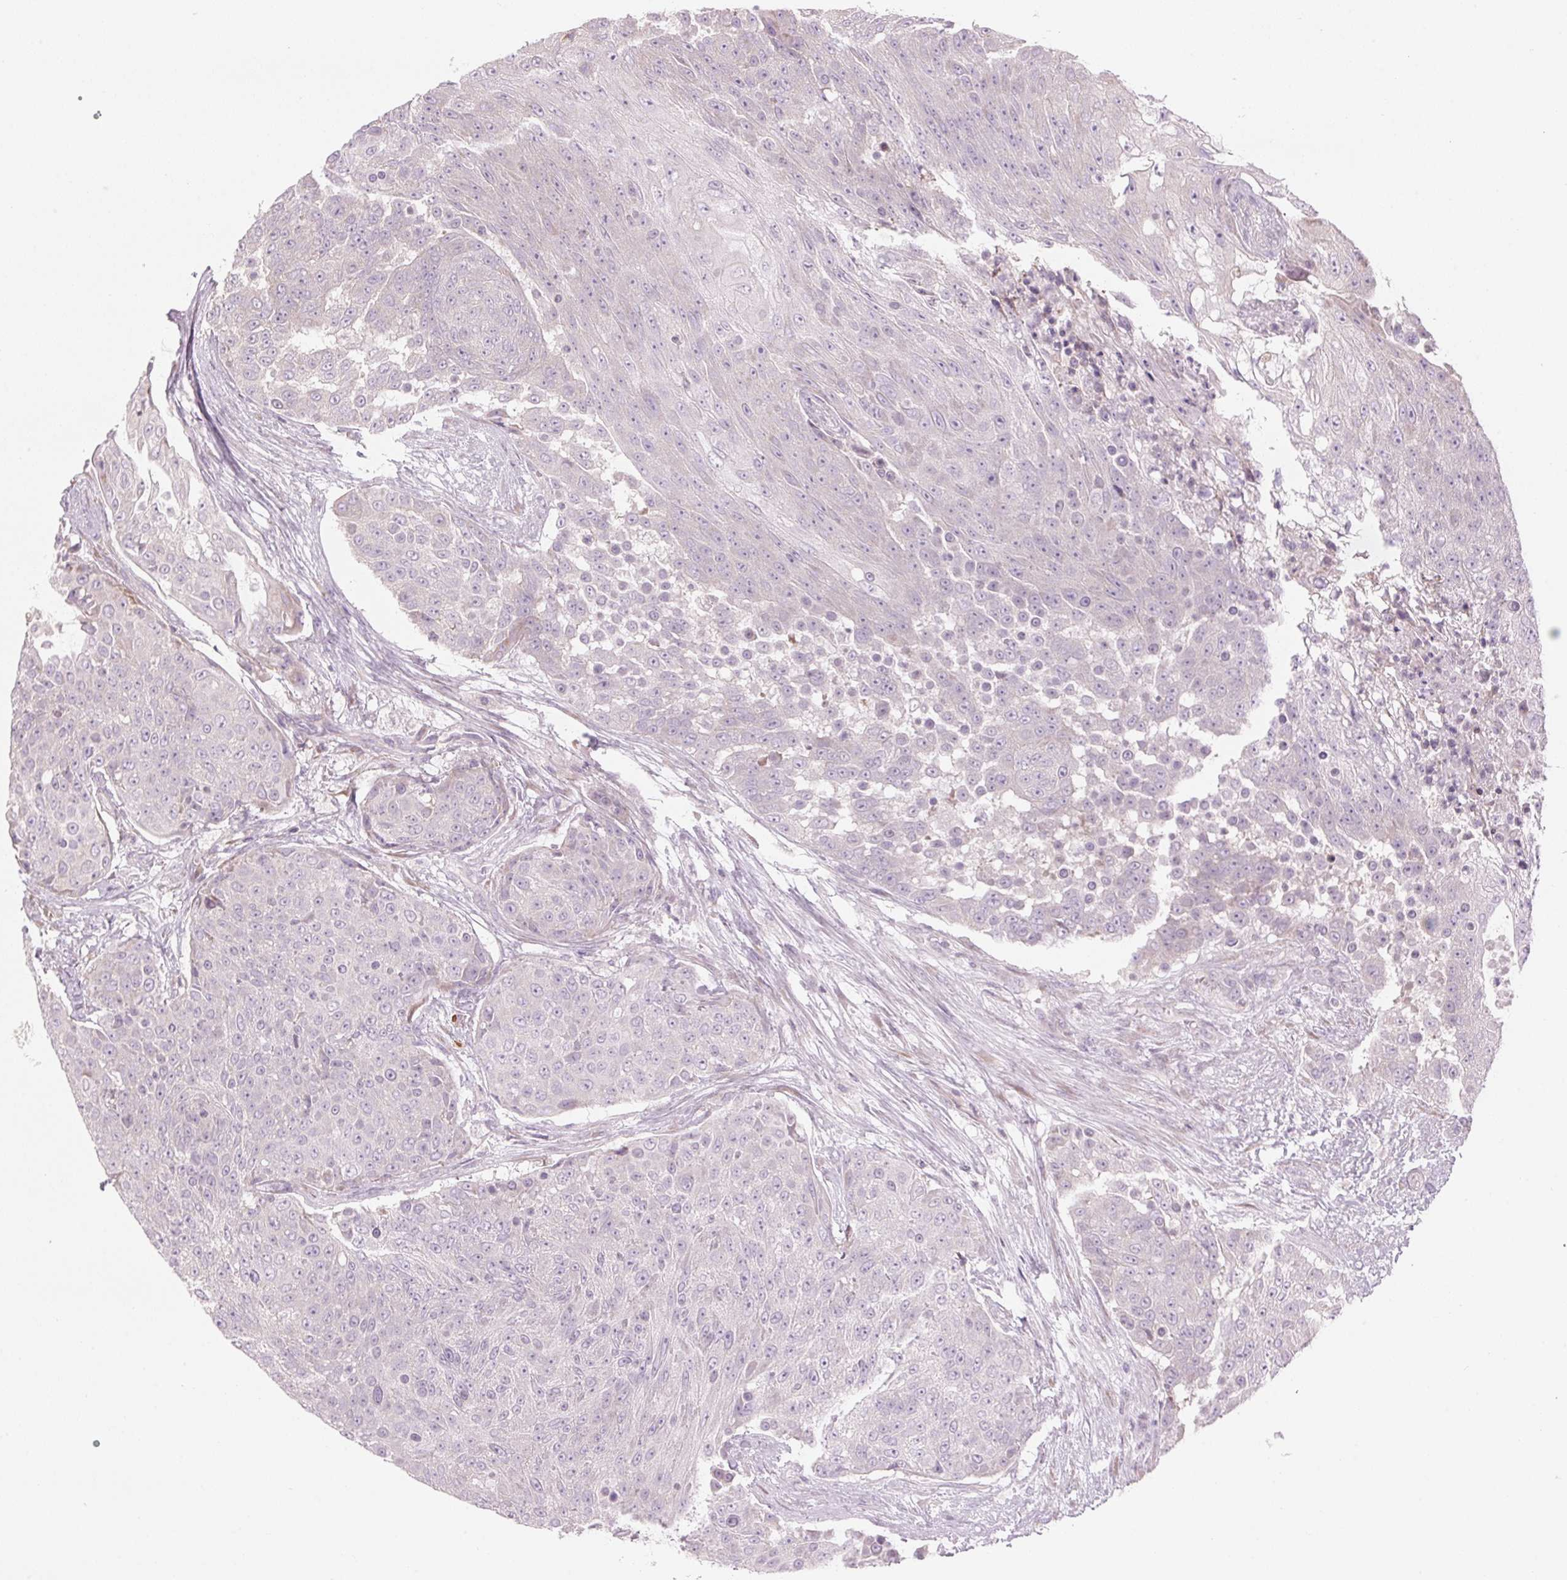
{"staining": {"intensity": "negative", "quantity": "none", "location": "none"}, "tissue": "urothelial cancer", "cell_type": "Tumor cells", "image_type": "cancer", "snomed": [{"axis": "morphology", "description": "Urothelial carcinoma, High grade"}, {"axis": "topography", "description": "Urinary bladder"}], "caption": "High power microscopy micrograph of an IHC image of urothelial cancer, revealing no significant staining in tumor cells.", "gene": "GNMT", "patient": {"sex": "female", "age": 63}}